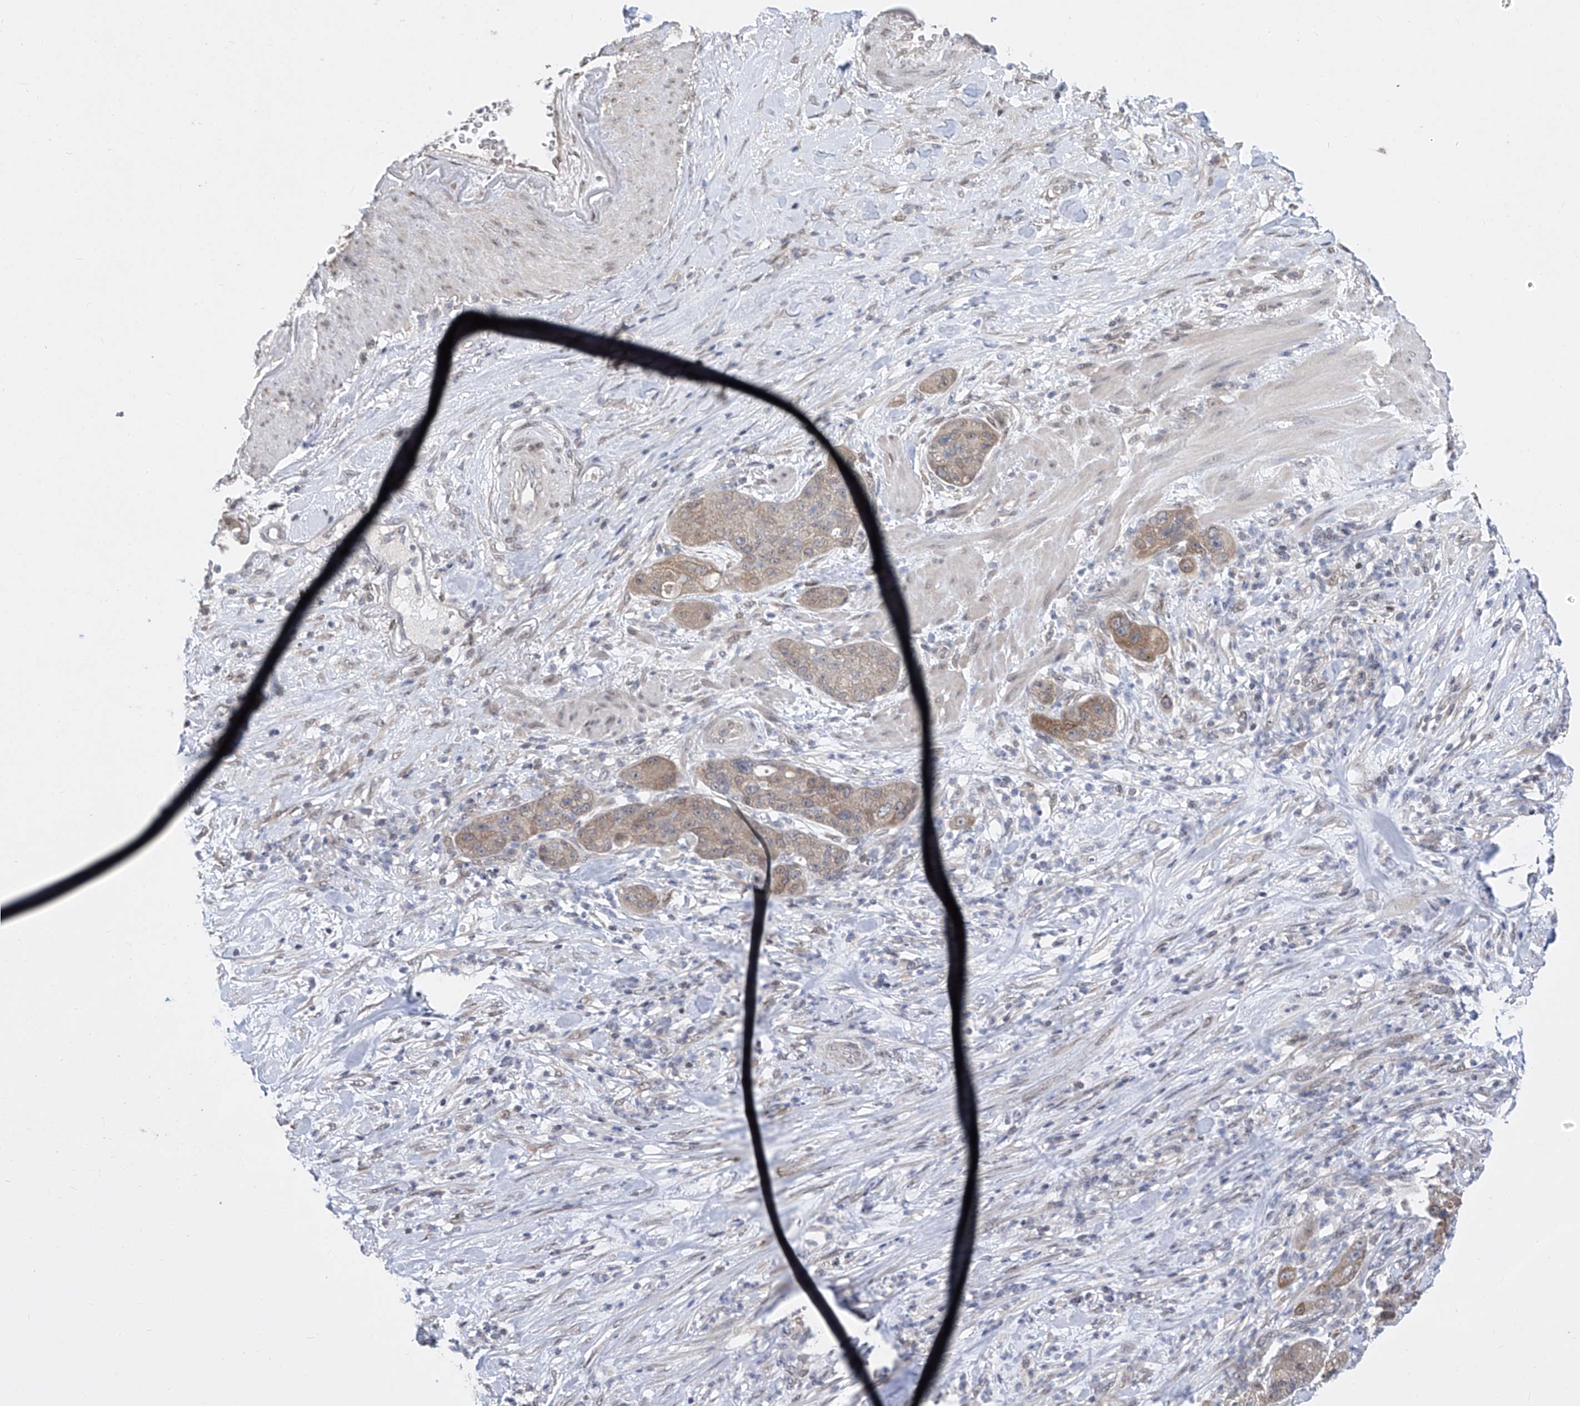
{"staining": {"intensity": "moderate", "quantity": "25%-75%", "location": "cytoplasmic/membranous"}, "tissue": "pancreatic cancer", "cell_type": "Tumor cells", "image_type": "cancer", "snomed": [{"axis": "morphology", "description": "Adenocarcinoma, NOS"}, {"axis": "topography", "description": "Pancreas"}], "caption": "Adenocarcinoma (pancreatic) stained with a brown dye displays moderate cytoplasmic/membranous positive positivity in about 25%-75% of tumor cells.", "gene": "CETN2", "patient": {"sex": "female", "age": 78}}